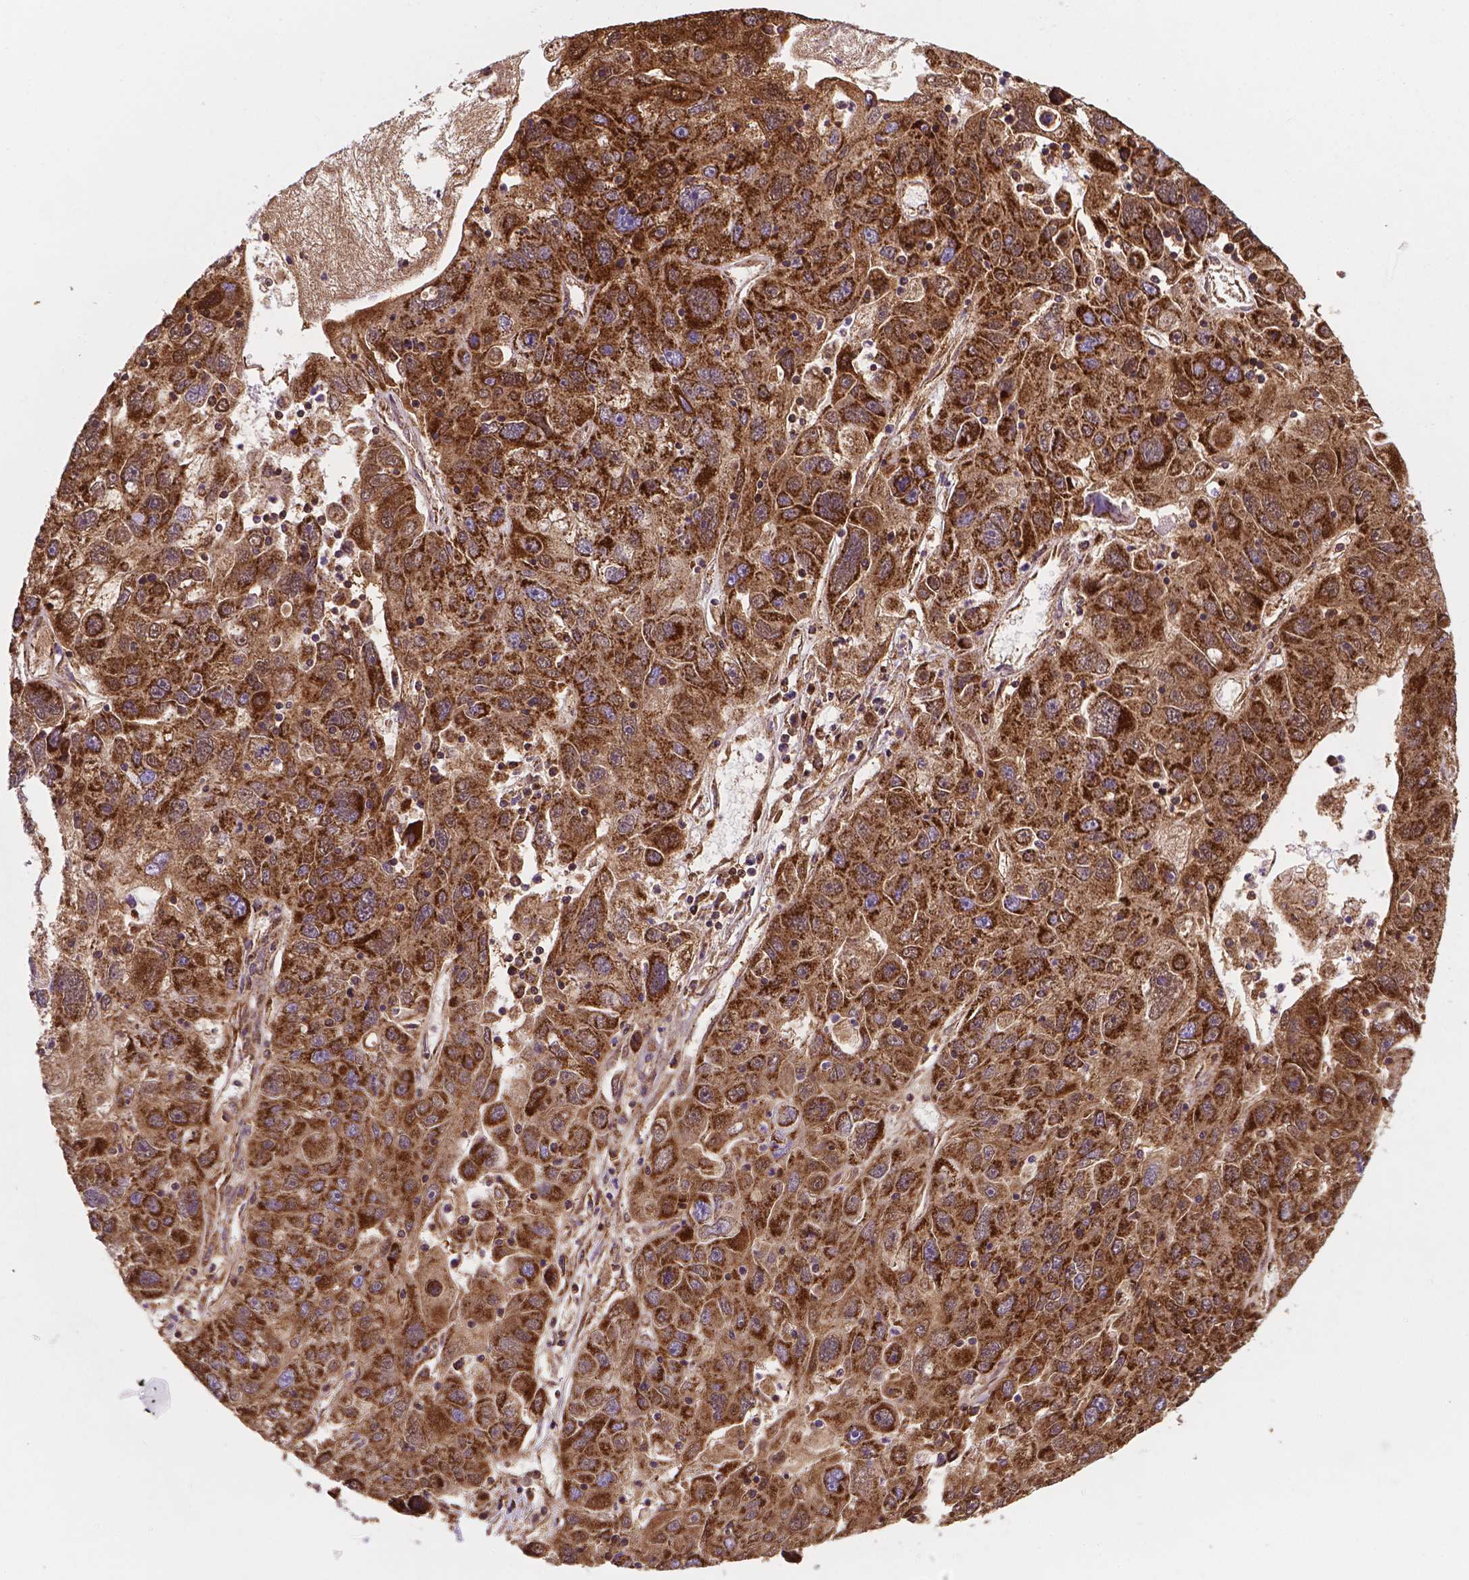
{"staining": {"intensity": "strong", "quantity": ">75%", "location": "cytoplasmic/membranous"}, "tissue": "stomach cancer", "cell_type": "Tumor cells", "image_type": "cancer", "snomed": [{"axis": "morphology", "description": "Adenocarcinoma, NOS"}, {"axis": "topography", "description": "Stomach"}], "caption": "Tumor cells reveal high levels of strong cytoplasmic/membranous staining in approximately >75% of cells in stomach cancer (adenocarcinoma). (DAB (3,3'-diaminobenzidine) = brown stain, brightfield microscopy at high magnification).", "gene": "HSPD1", "patient": {"sex": "male", "age": 56}}